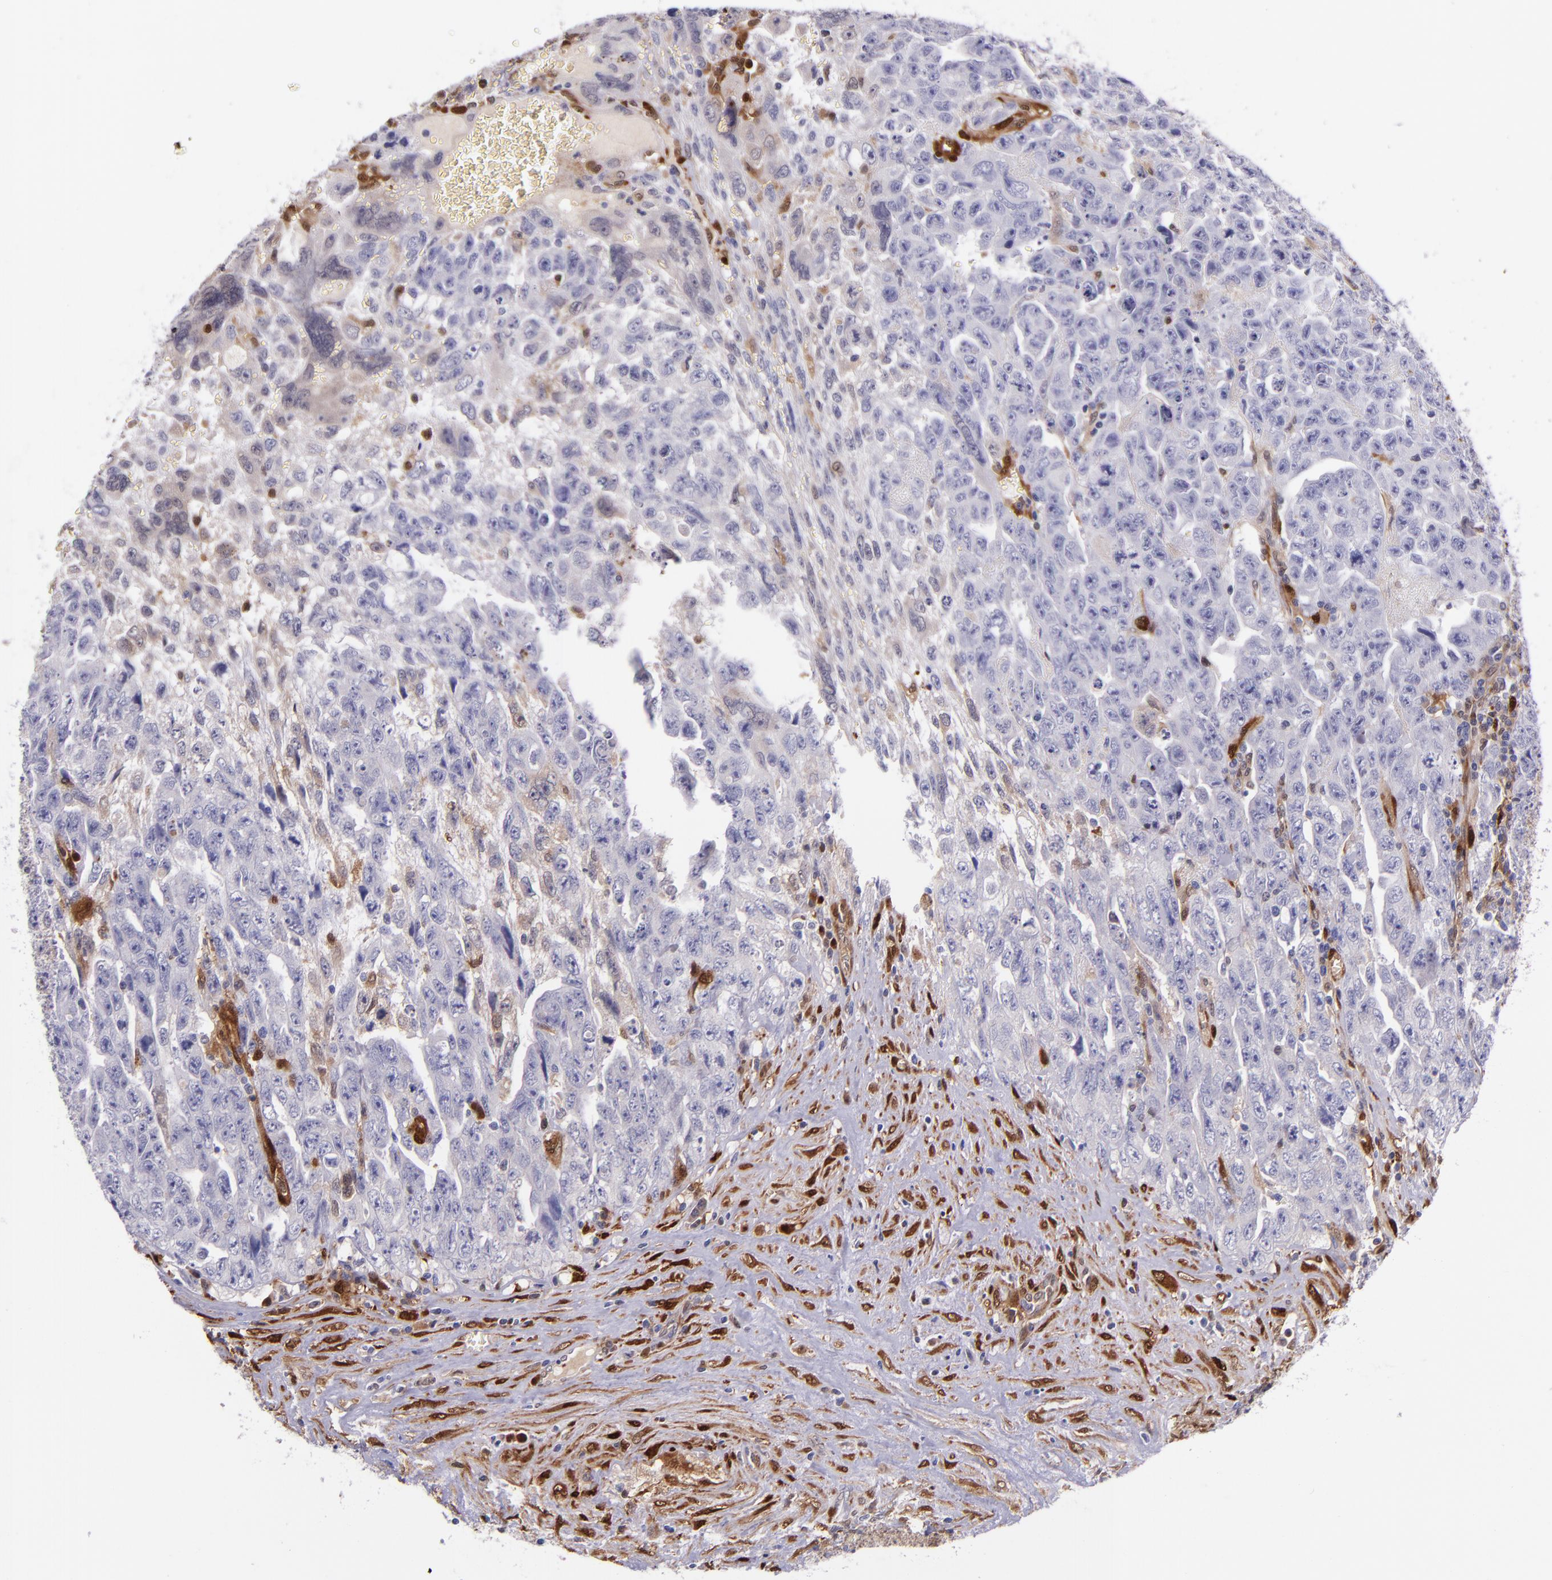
{"staining": {"intensity": "negative", "quantity": "none", "location": "none"}, "tissue": "testis cancer", "cell_type": "Tumor cells", "image_type": "cancer", "snomed": [{"axis": "morphology", "description": "Carcinoma, Embryonal, NOS"}, {"axis": "topography", "description": "Testis"}], "caption": "Protein analysis of embryonal carcinoma (testis) exhibits no significant positivity in tumor cells.", "gene": "LGALS1", "patient": {"sex": "male", "age": 28}}